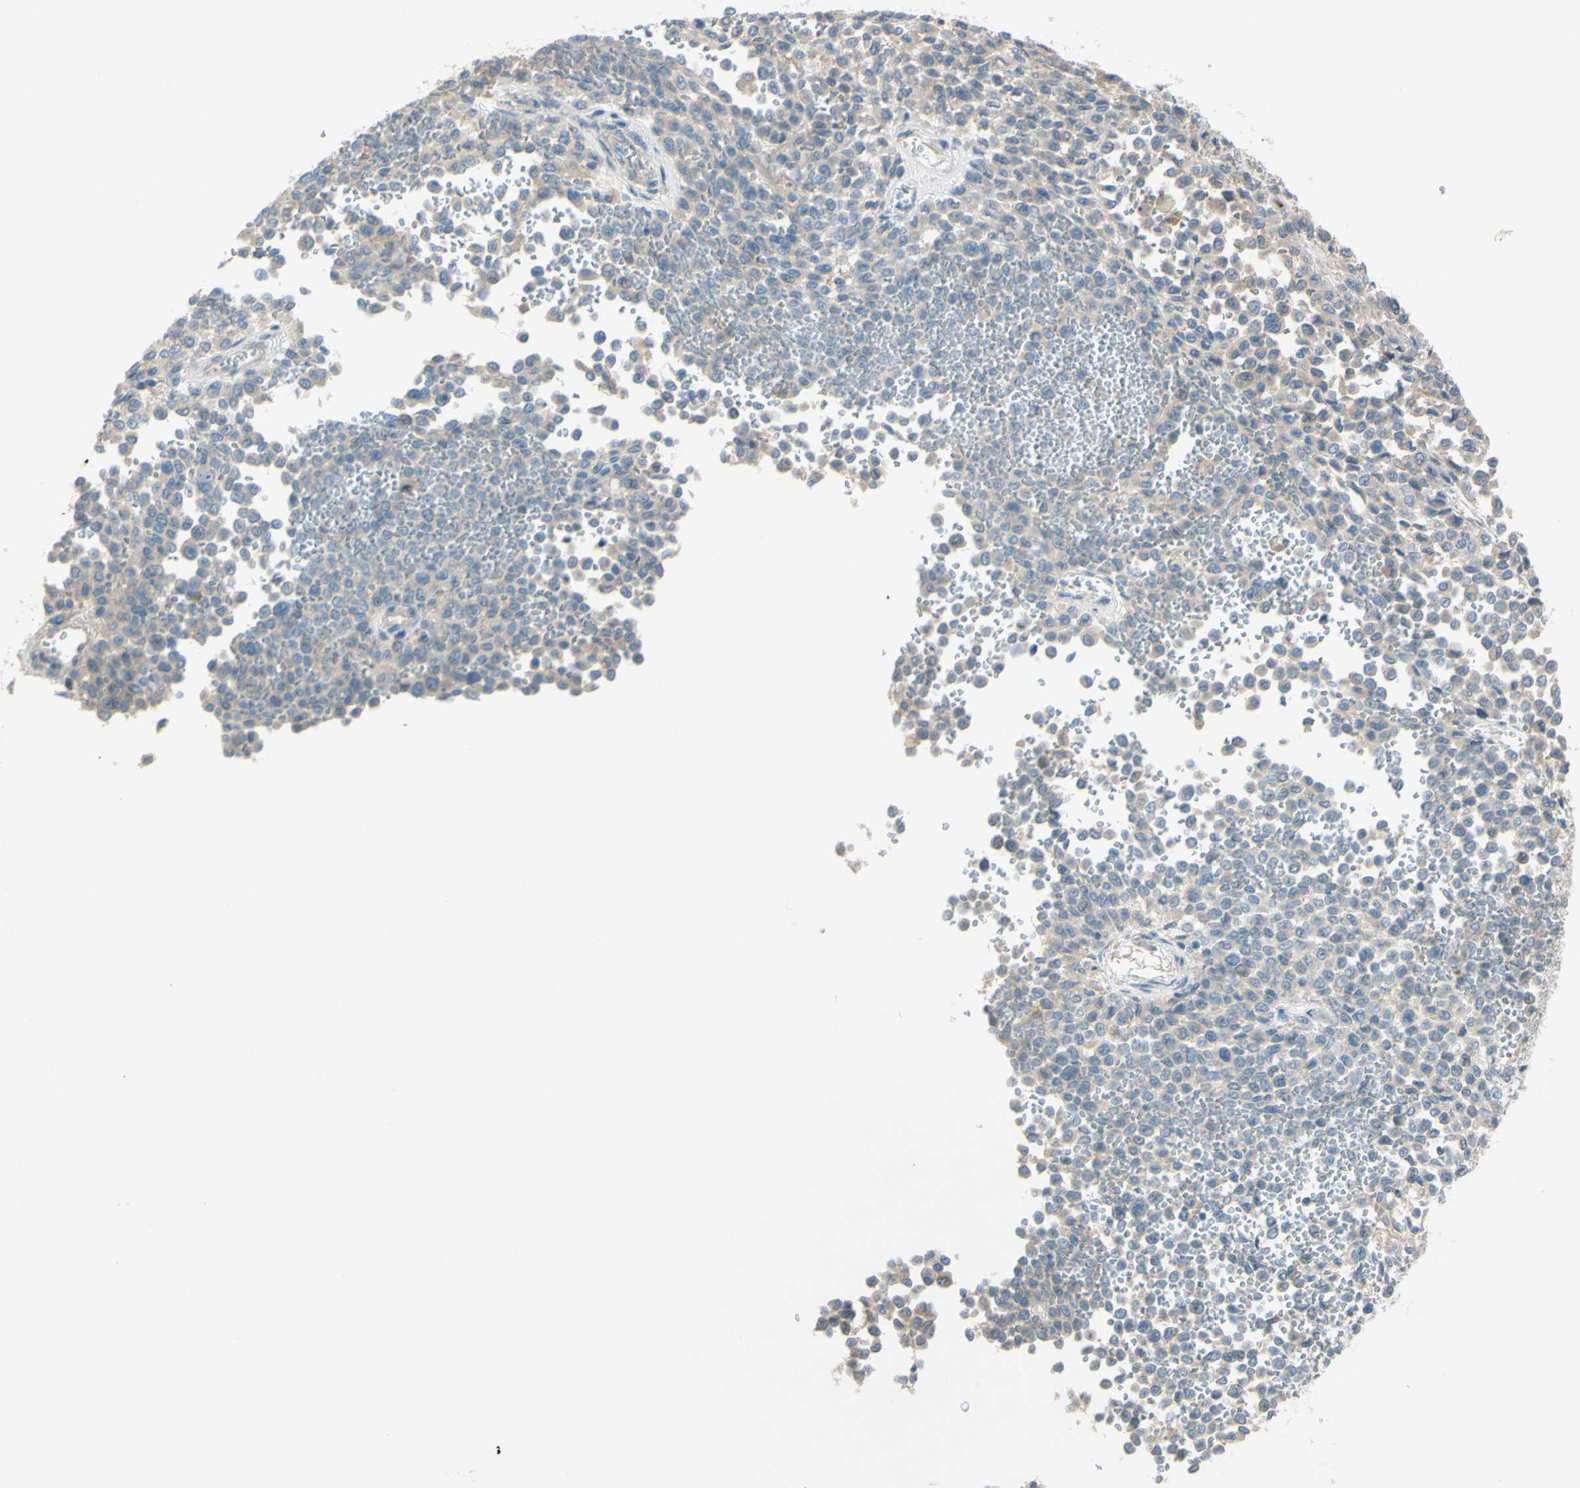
{"staining": {"intensity": "weak", "quantity": "<25%", "location": "cytoplasmic/membranous"}, "tissue": "melanoma", "cell_type": "Tumor cells", "image_type": "cancer", "snomed": [{"axis": "morphology", "description": "Malignant melanoma, Metastatic site"}, {"axis": "topography", "description": "Pancreas"}], "caption": "Malignant melanoma (metastatic site) stained for a protein using immunohistochemistry reveals no positivity tumor cells.", "gene": "ATRN", "patient": {"sex": "female", "age": 30}}